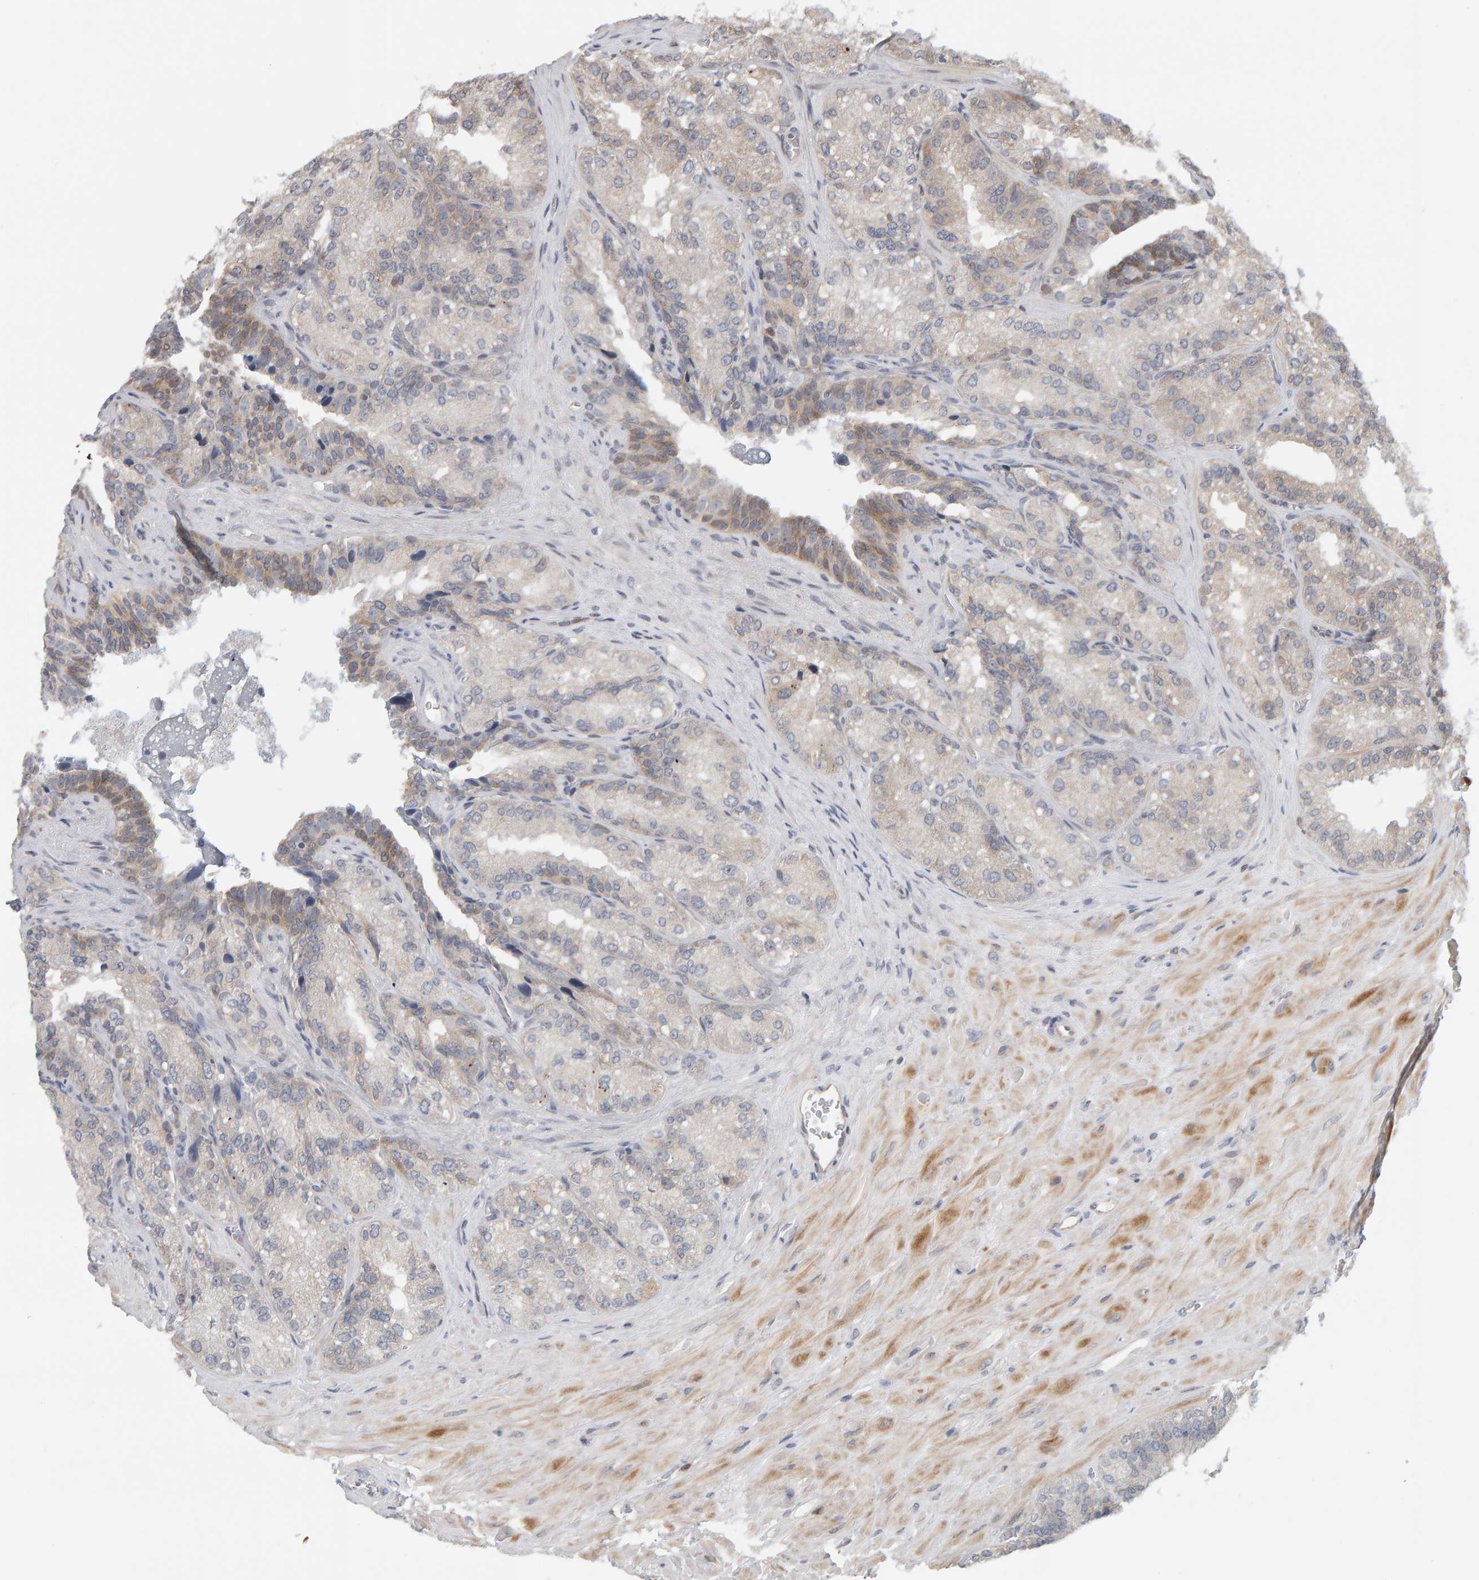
{"staining": {"intensity": "weak", "quantity": "<25%", "location": "cytoplasmic/membranous"}, "tissue": "seminal vesicle", "cell_type": "Glandular cells", "image_type": "normal", "snomed": [{"axis": "morphology", "description": "Normal tissue, NOS"}, {"axis": "topography", "description": "Prostate"}, {"axis": "topography", "description": "Seminal veicle"}], "caption": "An IHC image of unremarkable seminal vesicle is shown. There is no staining in glandular cells of seminal vesicle.", "gene": "MSRA", "patient": {"sex": "male", "age": 51}}